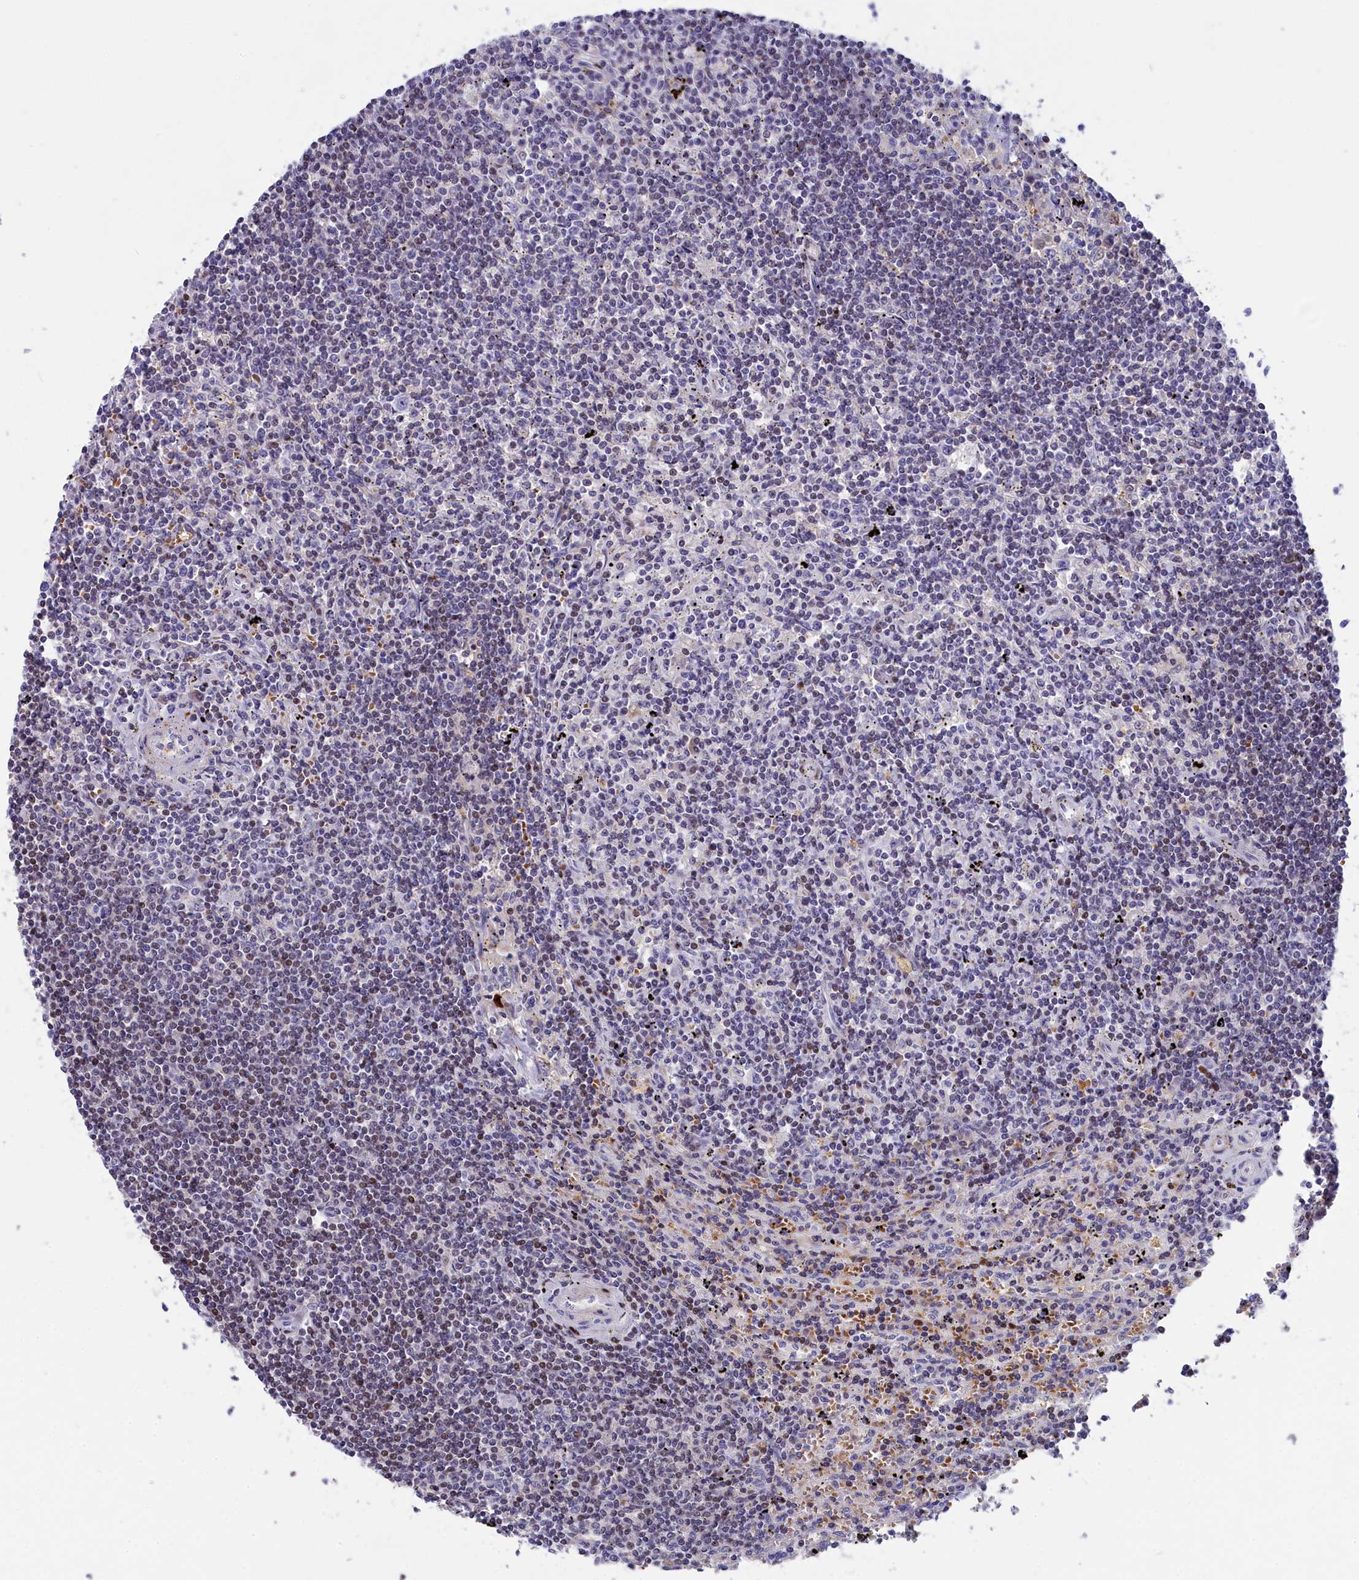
{"staining": {"intensity": "weak", "quantity": "<25%", "location": "nuclear"}, "tissue": "lymphoma", "cell_type": "Tumor cells", "image_type": "cancer", "snomed": [{"axis": "morphology", "description": "Malignant lymphoma, non-Hodgkin's type, Low grade"}, {"axis": "topography", "description": "Spleen"}], "caption": "Tumor cells show no significant protein expression in malignant lymphoma, non-Hodgkin's type (low-grade).", "gene": "NKPD1", "patient": {"sex": "male", "age": 76}}